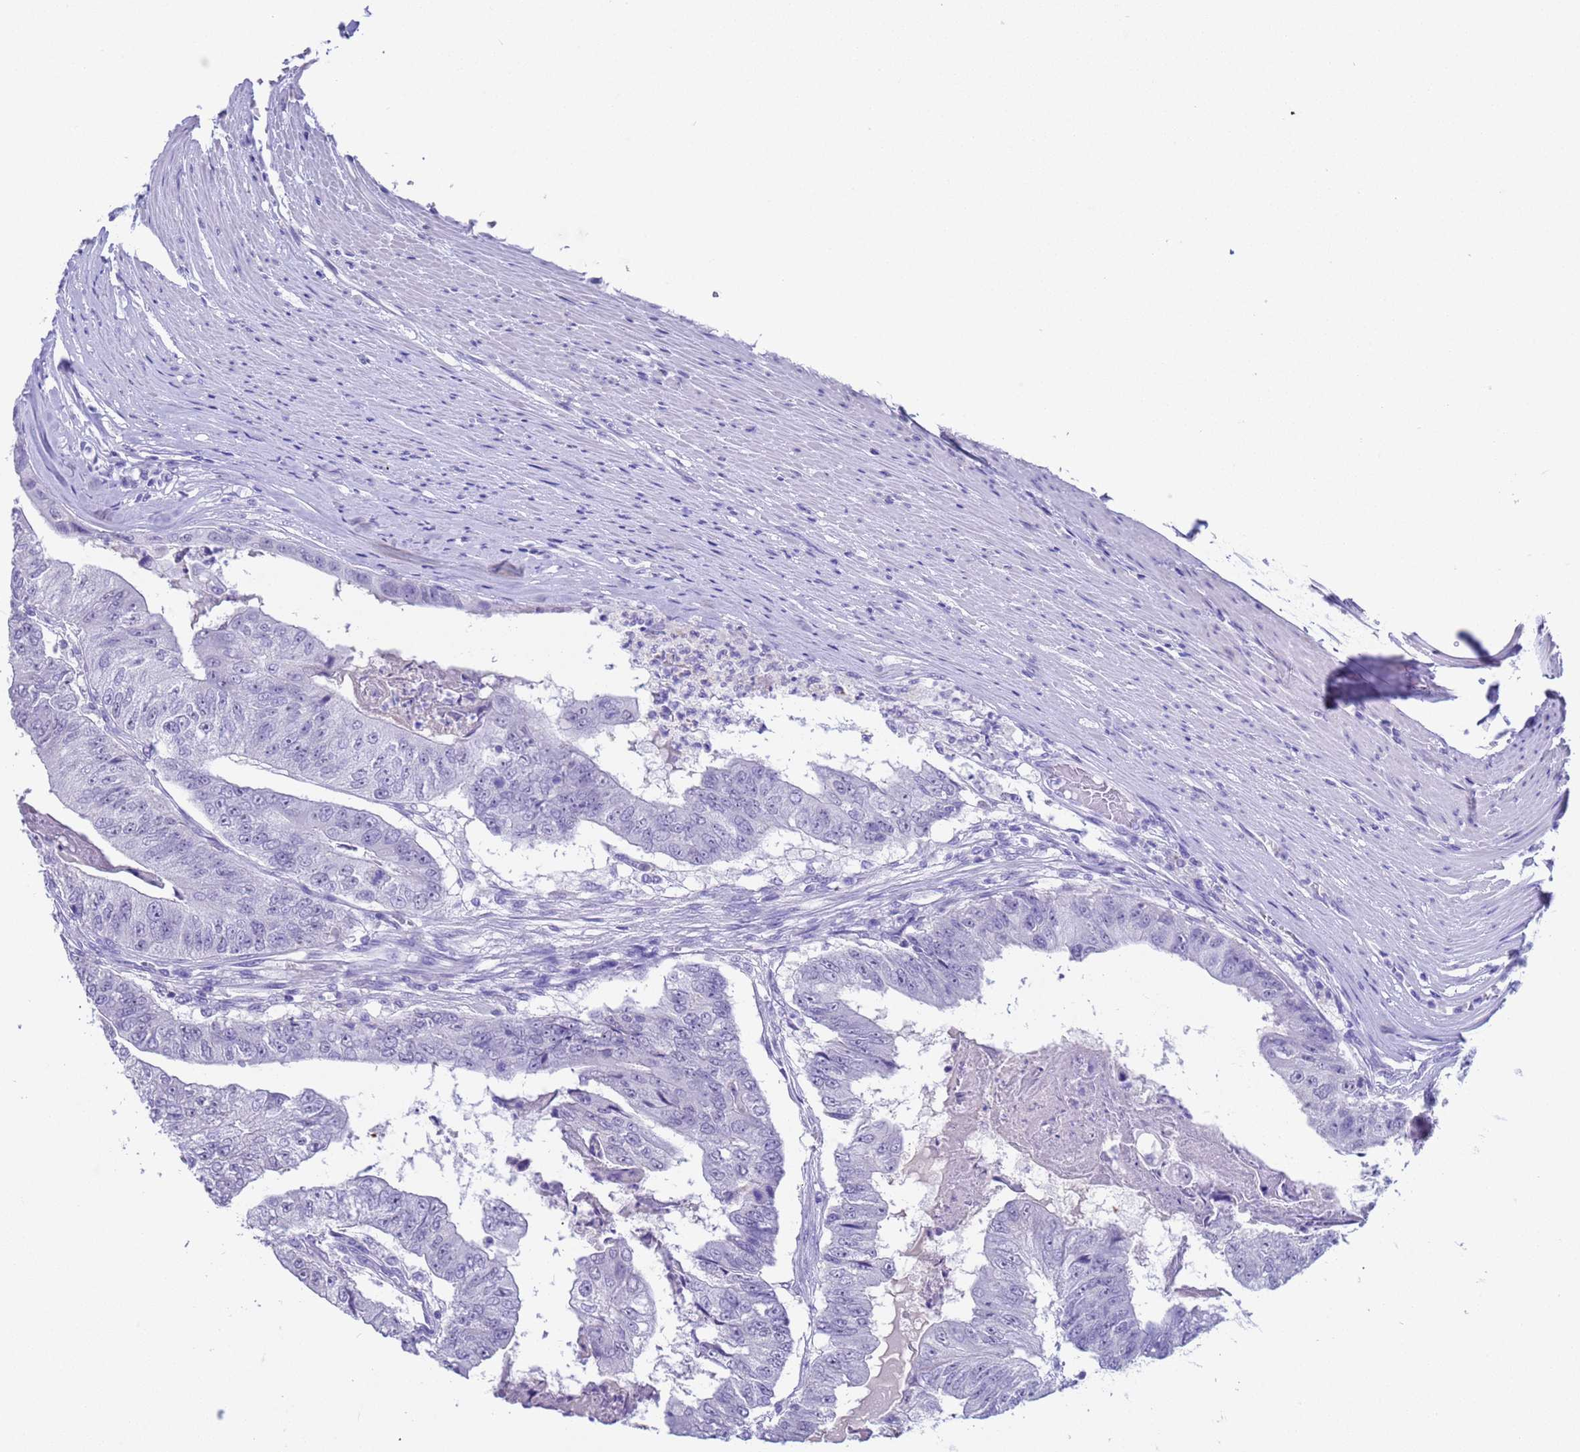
{"staining": {"intensity": "negative", "quantity": "none", "location": "none"}, "tissue": "colorectal cancer", "cell_type": "Tumor cells", "image_type": "cancer", "snomed": [{"axis": "morphology", "description": "Adenocarcinoma, NOS"}, {"axis": "topography", "description": "Colon"}], "caption": "Immunohistochemical staining of human colorectal cancer demonstrates no significant staining in tumor cells. Nuclei are stained in blue.", "gene": "CKM", "patient": {"sex": "female", "age": 67}}